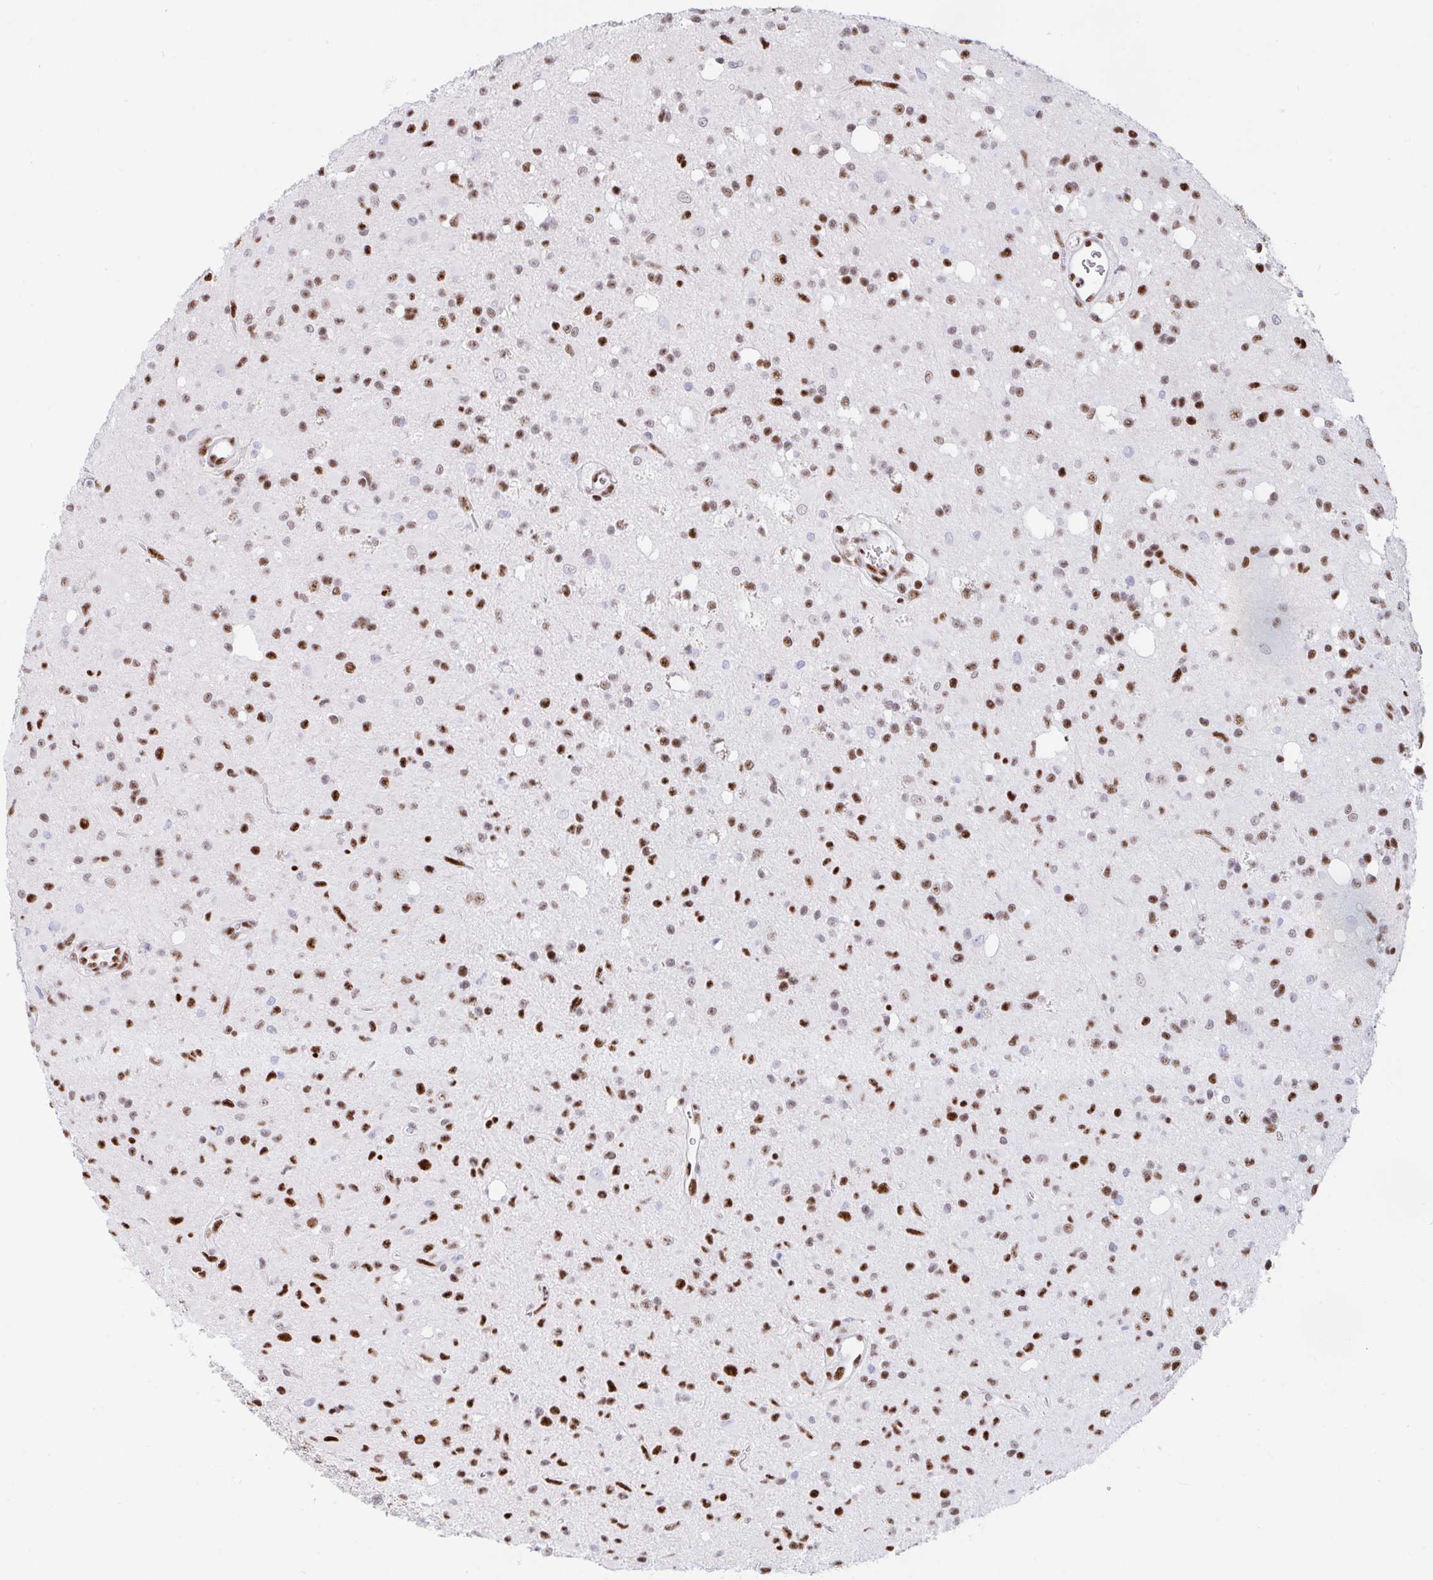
{"staining": {"intensity": "strong", "quantity": ">75%", "location": "nuclear"}, "tissue": "glioma", "cell_type": "Tumor cells", "image_type": "cancer", "snomed": [{"axis": "morphology", "description": "Glioma, malignant, Low grade"}, {"axis": "topography", "description": "Brain"}], "caption": "Glioma was stained to show a protein in brown. There is high levels of strong nuclear expression in approximately >75% of tumor cells.", "gene": "IKZF2", "patient": {"sex": "female", "age": 33}}